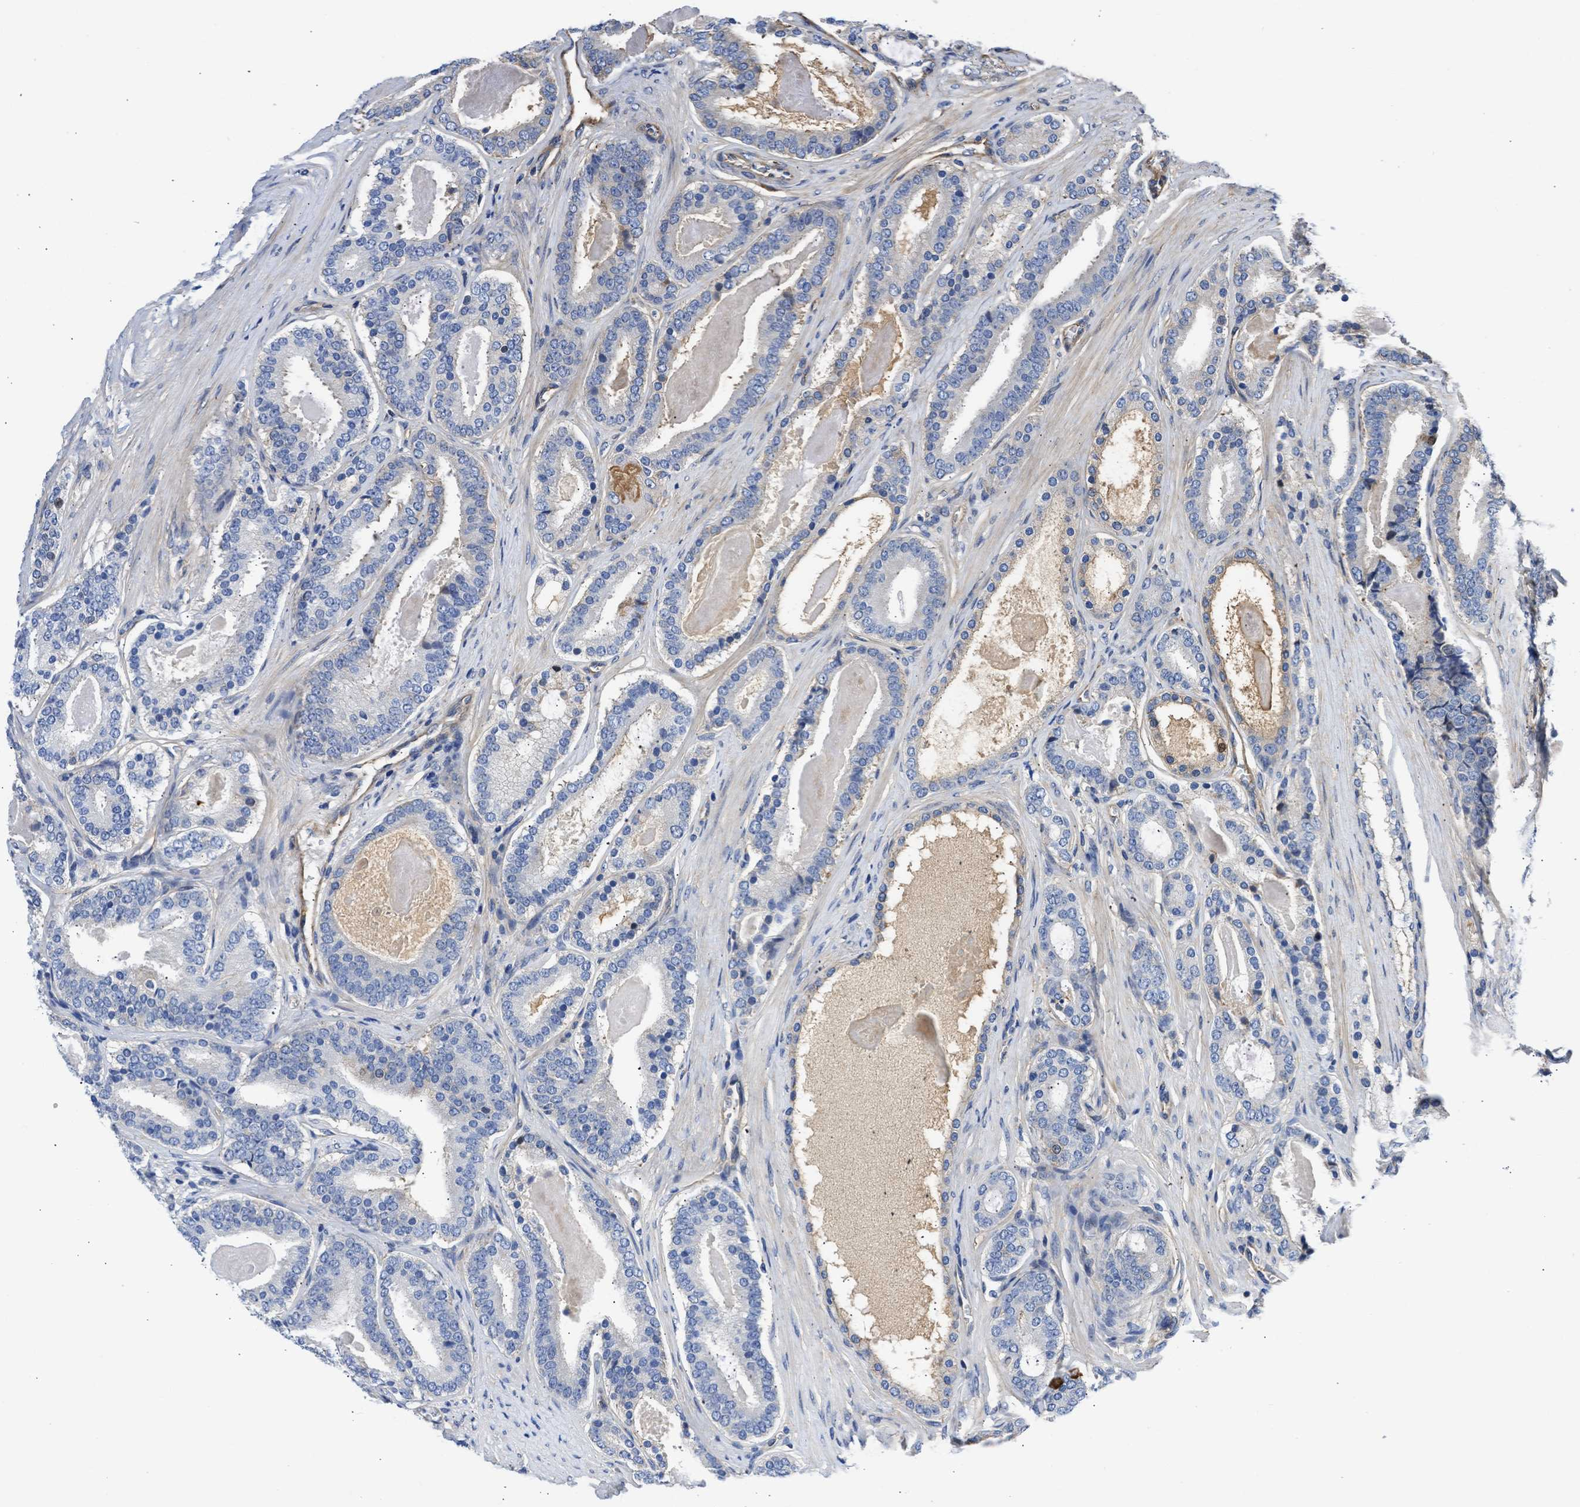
{"staining": {"intensity": "negative", "quantity": "none", "location": "none"}, "tissue": "prostate cancer", "cell_type": "Tumor cells", "image_type": "cancer", "snomed": [{"axis": "morphology", "description": "Adenocarcinoma, High grade"}, {"axis": "topography", "description": "Prostate"}], "caption": "A high-resolution image shows IHC staining of adenocarcinoma (high-grade) (prostate), which shows no significant staining in tumor cells. Nuclei are stained in blue.", "gene": "MAS1L", "patient": {"sex": "male", "age": 60}}